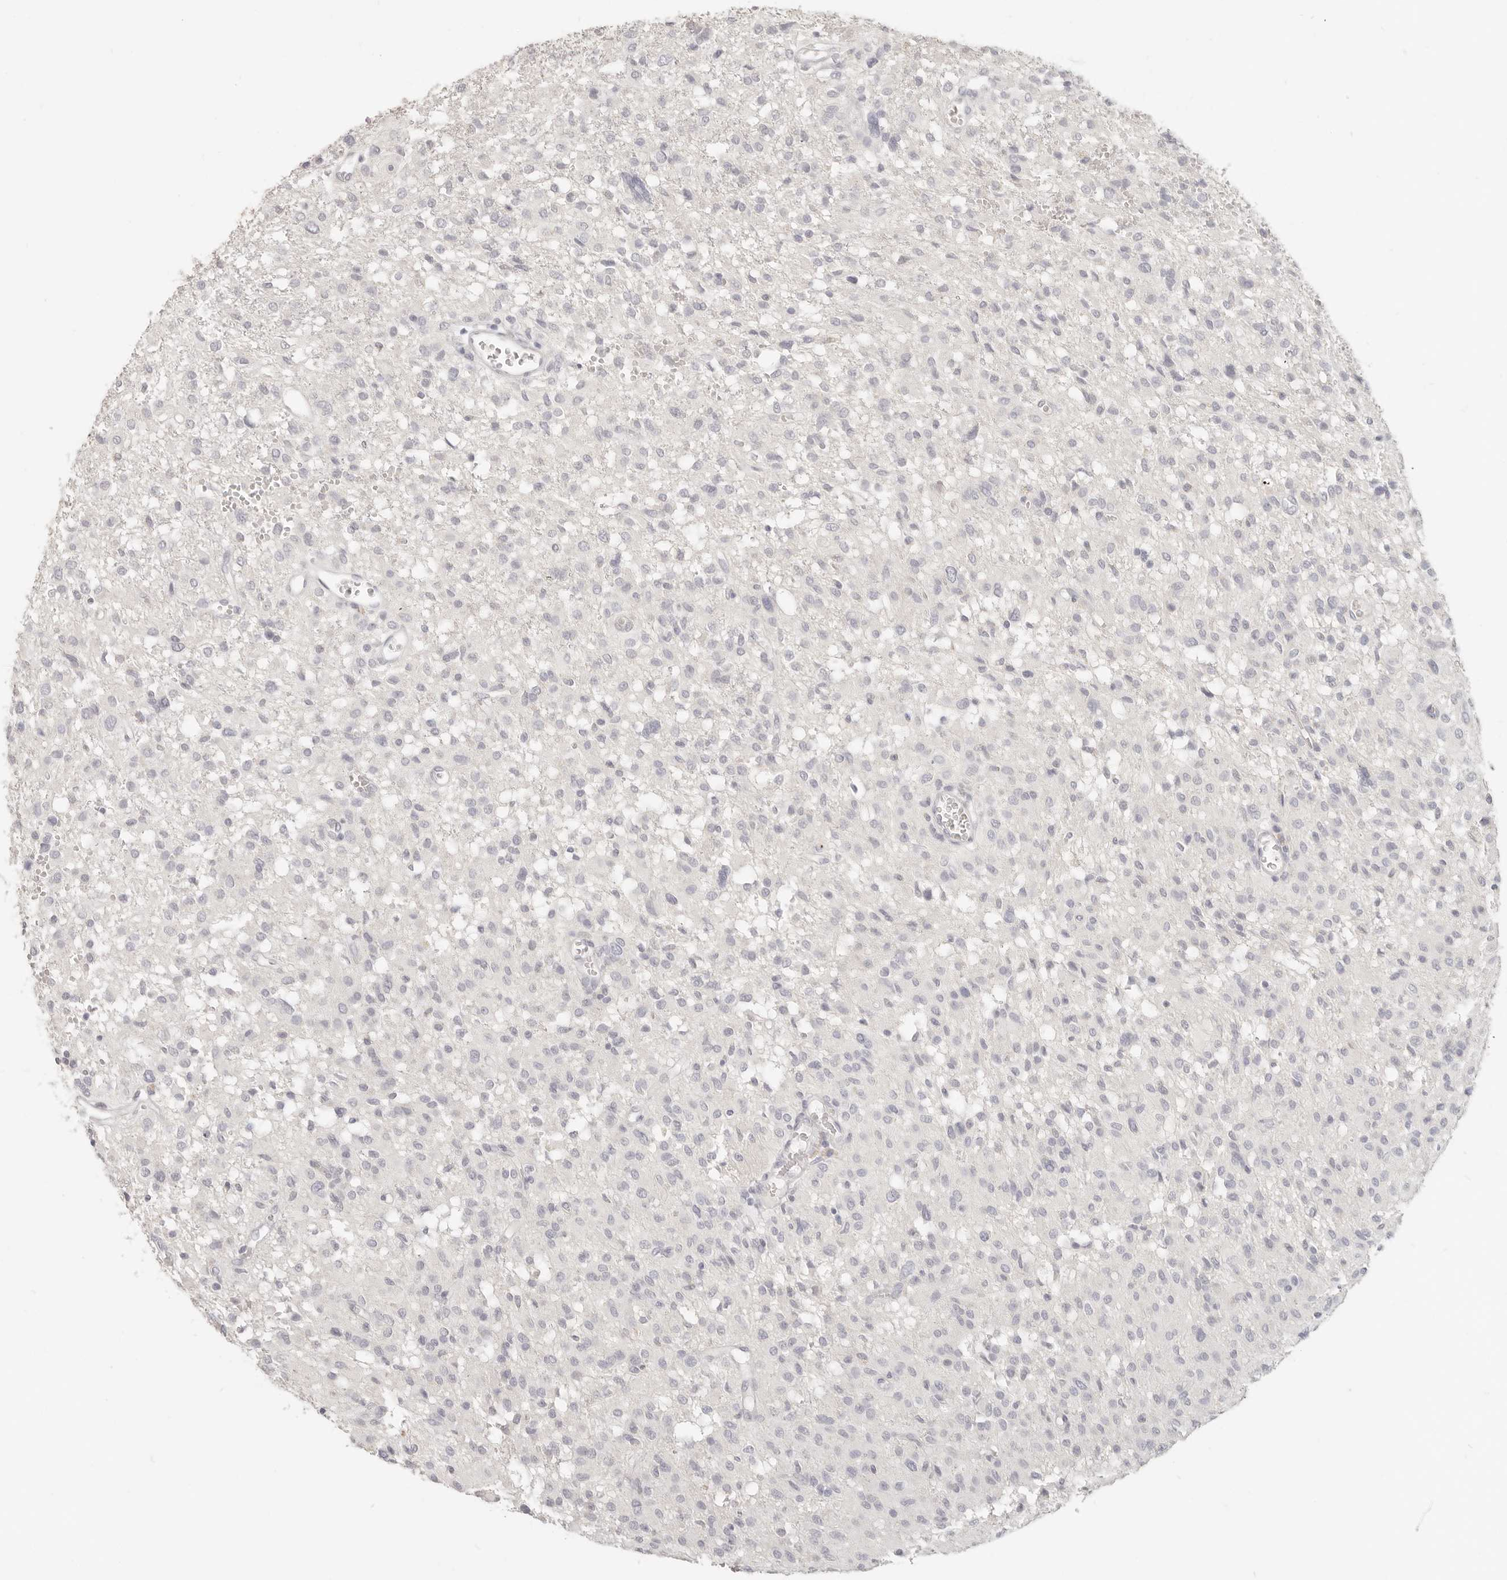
{"staining": {"intensity": "negative", "quantity": "none", "location": "none"}, "tissue": "glioma", "cell_type": "Tumor cells", "image_type": "cancer", "snomed": [{"axis": "morphology", "description": "Glioma, malignant, High grade"}, {"axis": "topography", "description": "Brain"}], "caption": "IHC histopathology image of neoplastic tissue: glioma stained with DAB (3,3'-diaminobenzidine) displays no significant protein expression in tumor cells.", "gene": "EPCAM", "patient": {"sex": "female", "age": 59}}